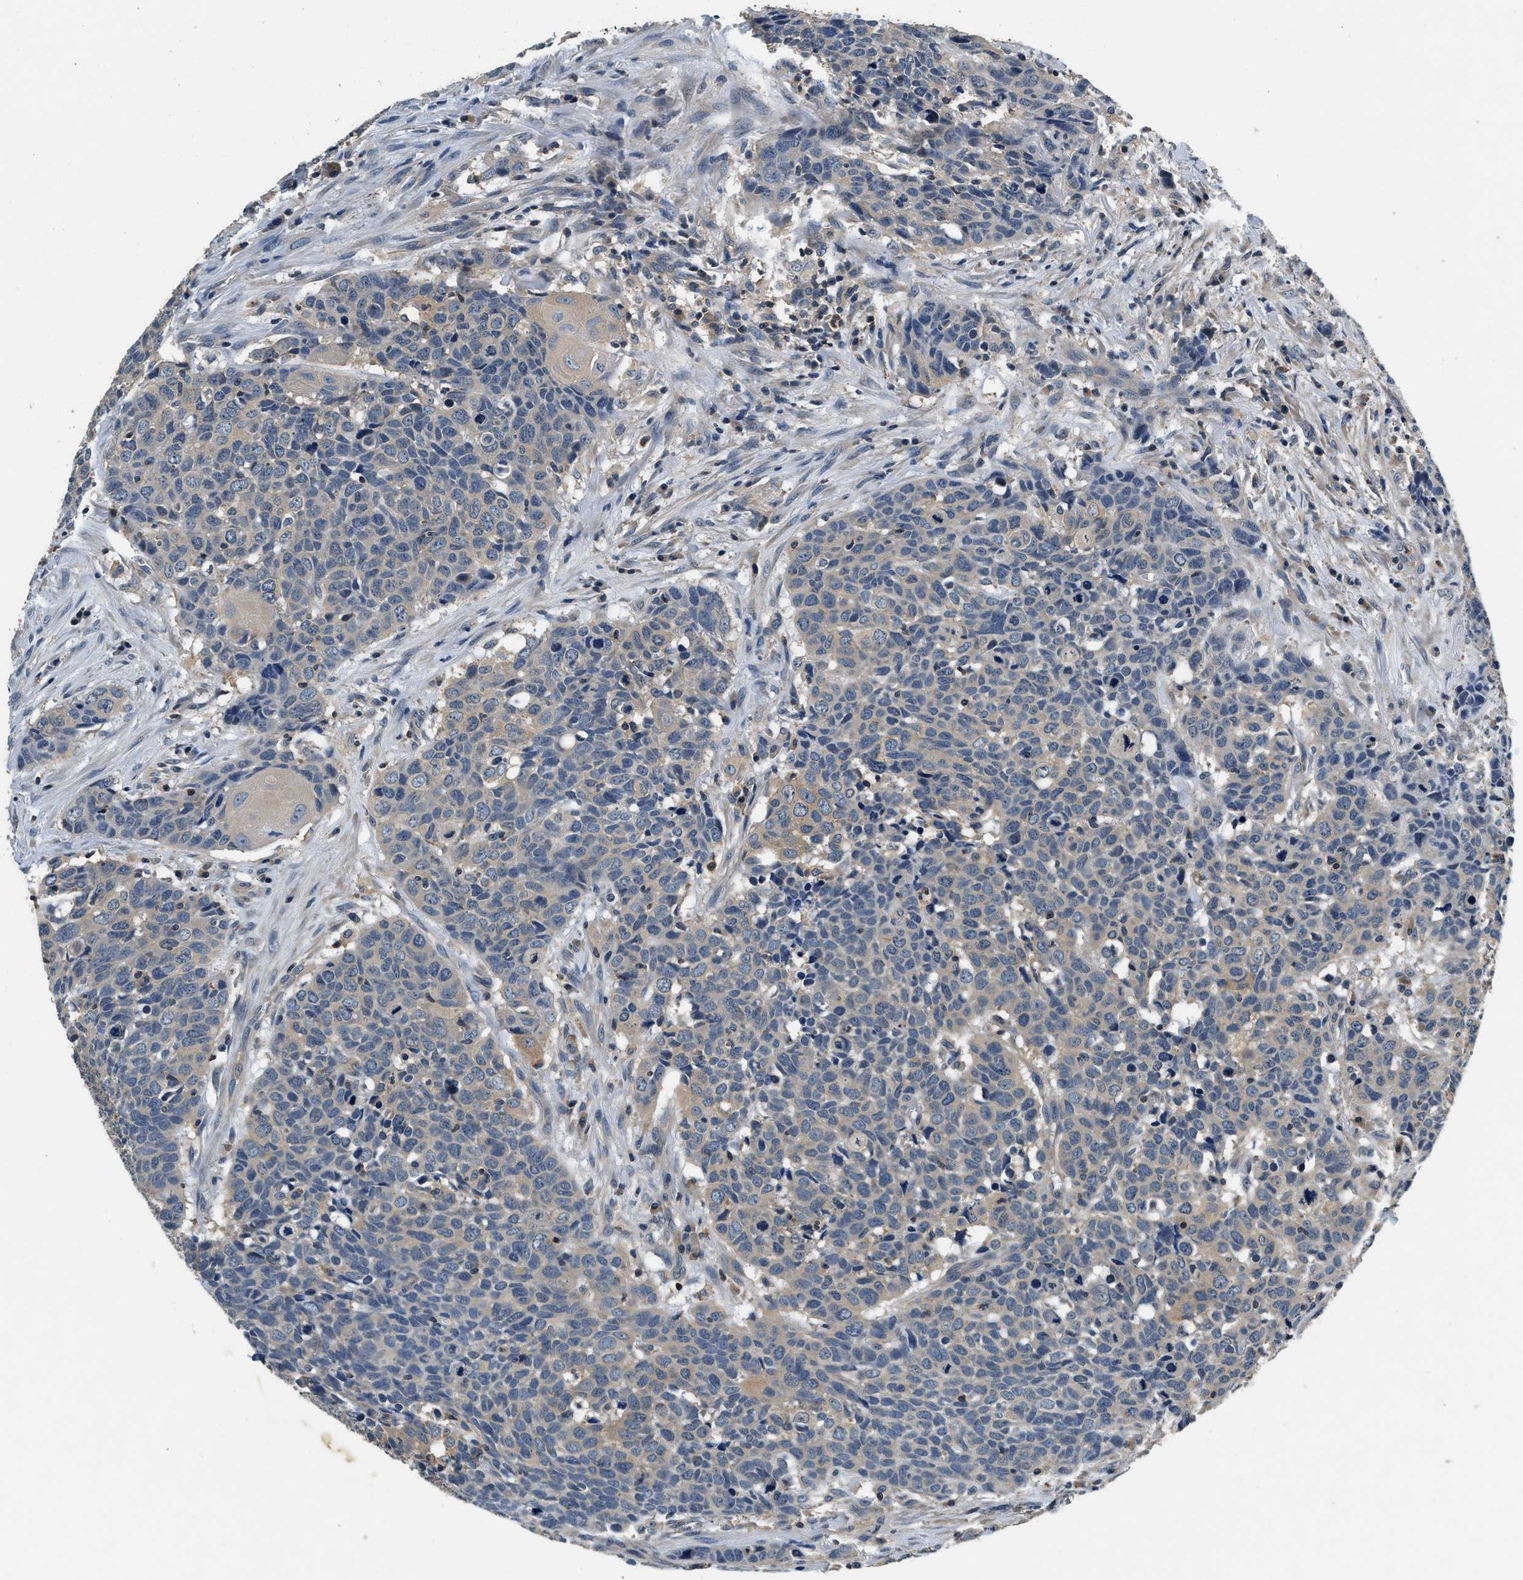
{"staining": {"intensity": "negative", "quantity": "none", "location": "none"}, "tissue": "head and neck cancer", "cell_type": "Tumor cells", "image_type": "cancer", "snomed": [{"axis": "morphology", "description": "Squamous cell carcinoma, NOS"}, {"axis": "topography", "description": "Head-Neck"}], "caption": "High power microscopy micrograph of an immunohistochemistry histopathology image of squamous cell carcinoma (head and neck), revealing no significant expression in tumor cells.", "gene": "RESF1", "patient": {"sex": "male", "age": 66}}